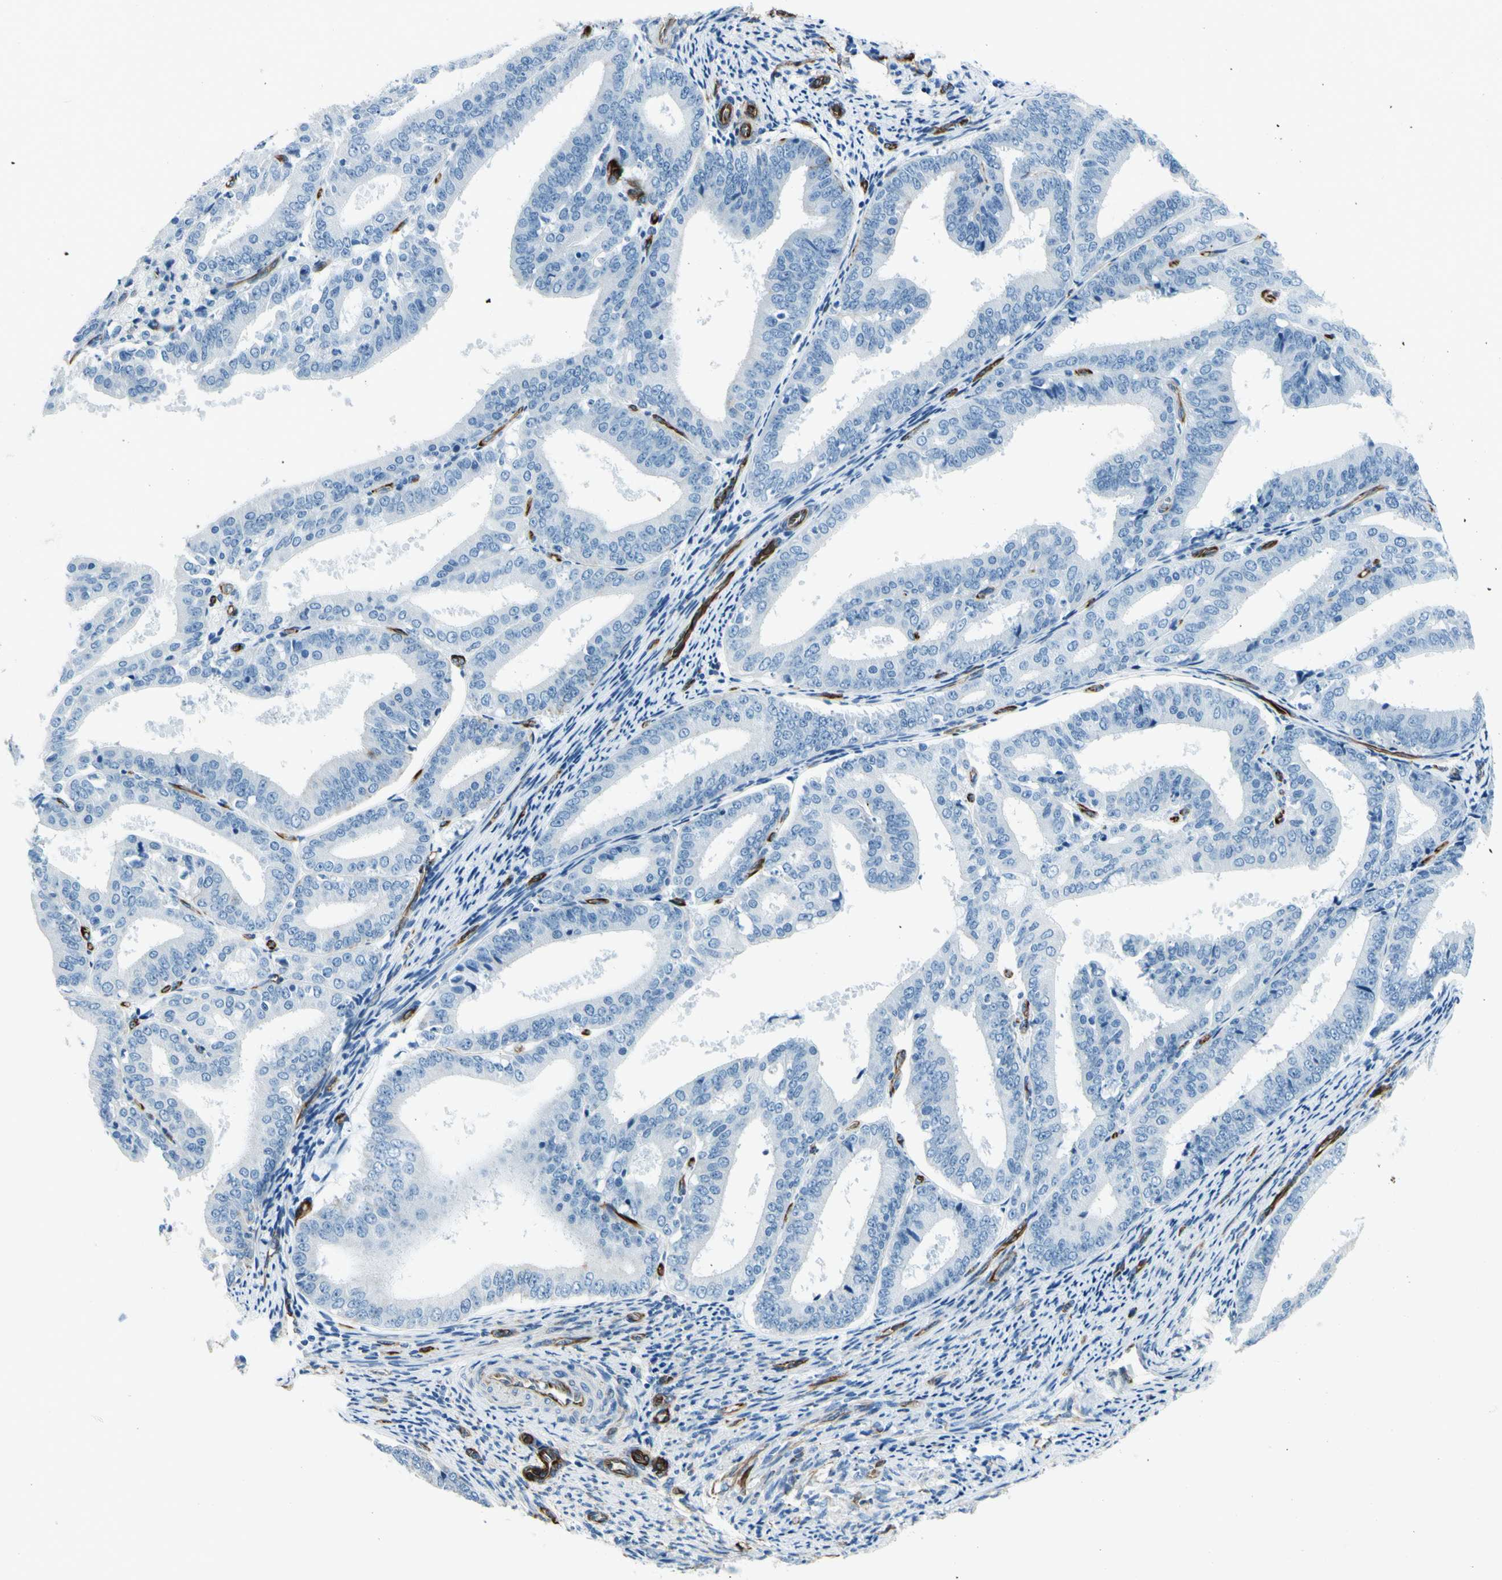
{"staining": {"intensity": "negative", "quantity": "none", "location": "none"}, "tissue": "endometrial cancer", "cell_type": "Tumor cells", "image_type": "cancer", "snomed": [{"axis": "morphology", "description": "Adenocarcinoma, NOS"}, {"axis": "topography", "description": "Endometrium"}], "caption": "High power microscopy micrograph of an immunohistochemistry (IHC) photomicrograph of adenocarcinoma (endometrial), revealing no significant staining in tumor cells. (Brightfield microscopy of DAB (3,3'-diaminobenzidine) IHC at high magnification).", "gene": "PTH2R", "patient": {"sex": "female", "age": 63}}